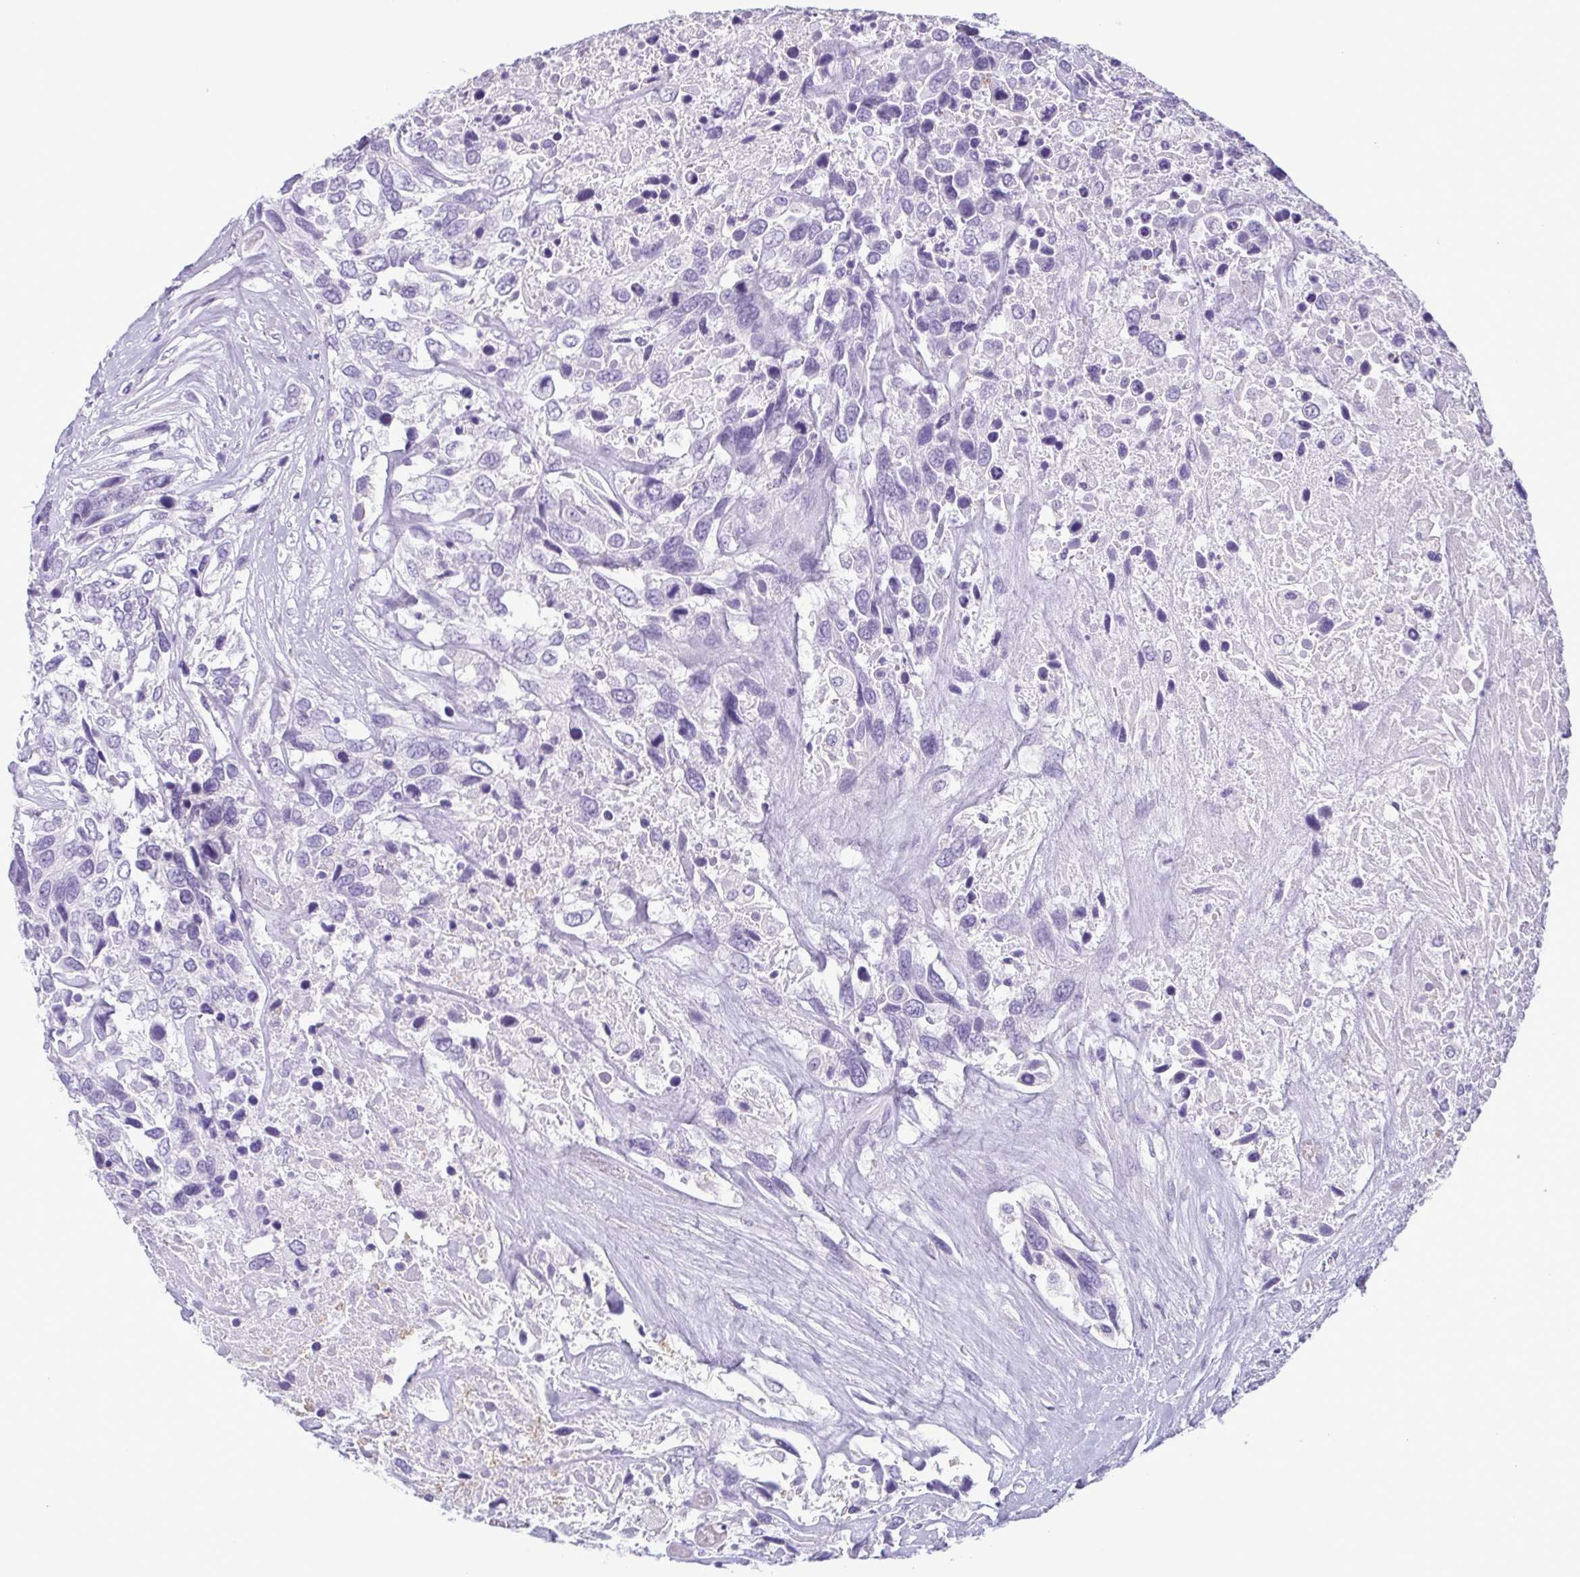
{"staining": {"intensity": "negative", "quantity": "none", "location": "none"}, "tissue": "urothelial cancer", "cell_type": "Tumor cells", "image_type": "cancer", "snomed": [{"axis": "morphology", "description": "Urothelial carcinoma, High grade"}, {"axis": "topography", "description": "Urinary bladder"}], "caption": "Tumor cells show no significant positivity in high-grade urothelial carcinoma.", "gene": "LTF", "patient": {"sex": "female", "age": 70}}